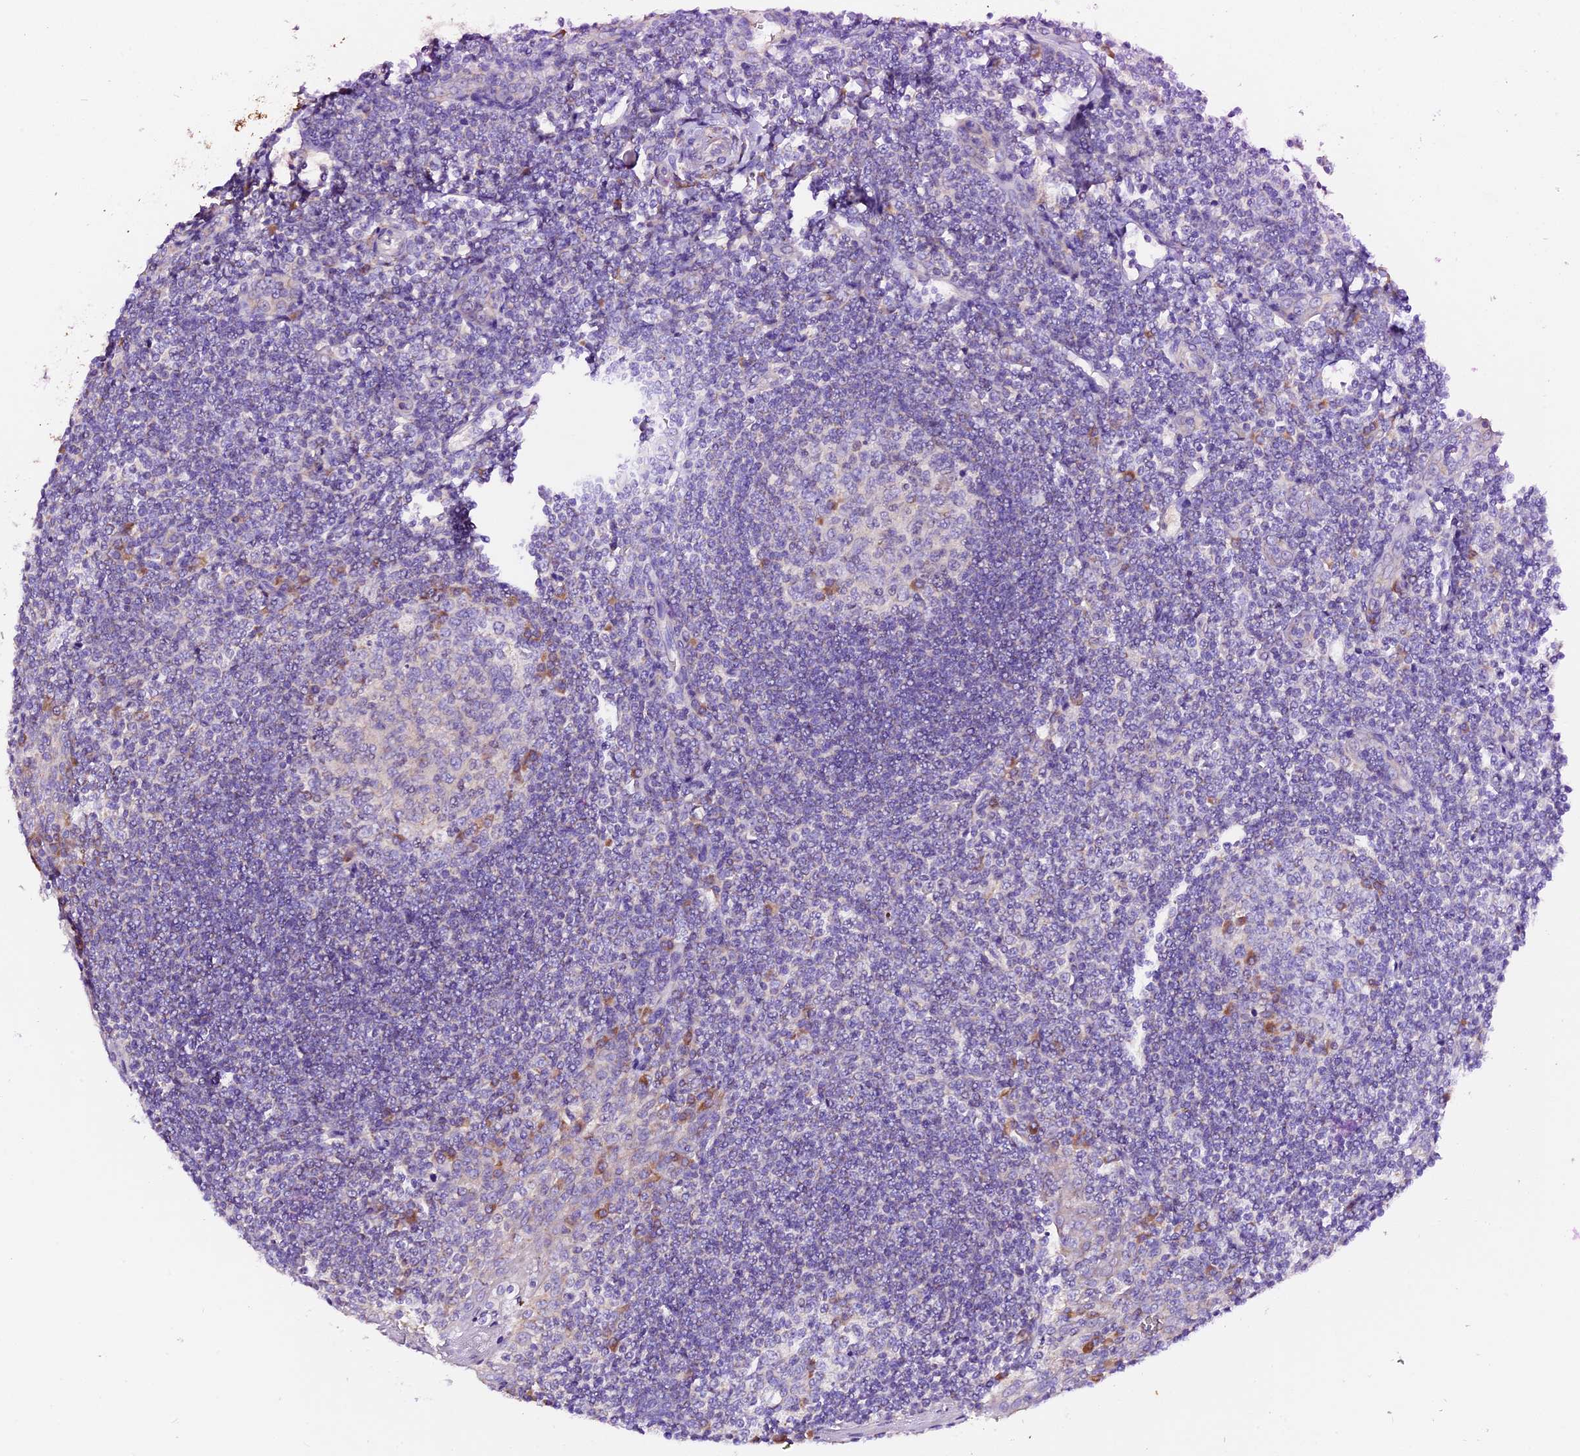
{"staining": {"intensity": "moderate", "quantity": "<25%", "location": "cytoplasmic/membranous"}, "tissue": "tonsil", "cell_type": "Germinal center cells", "image_type": "normal", "snomed": [{"axis": "morphology", "description": "Normal tissue, NOS"}, {"axis": "topography", "description": "Tonsil"}], "caption": "Protein analysis of benign tonsil exhibits moderate cytoplasmic/membranous expression in approximately <25% of germinal center cells.", "gene": "SIX5", "patient": {"sex": "male", "age": 27}}